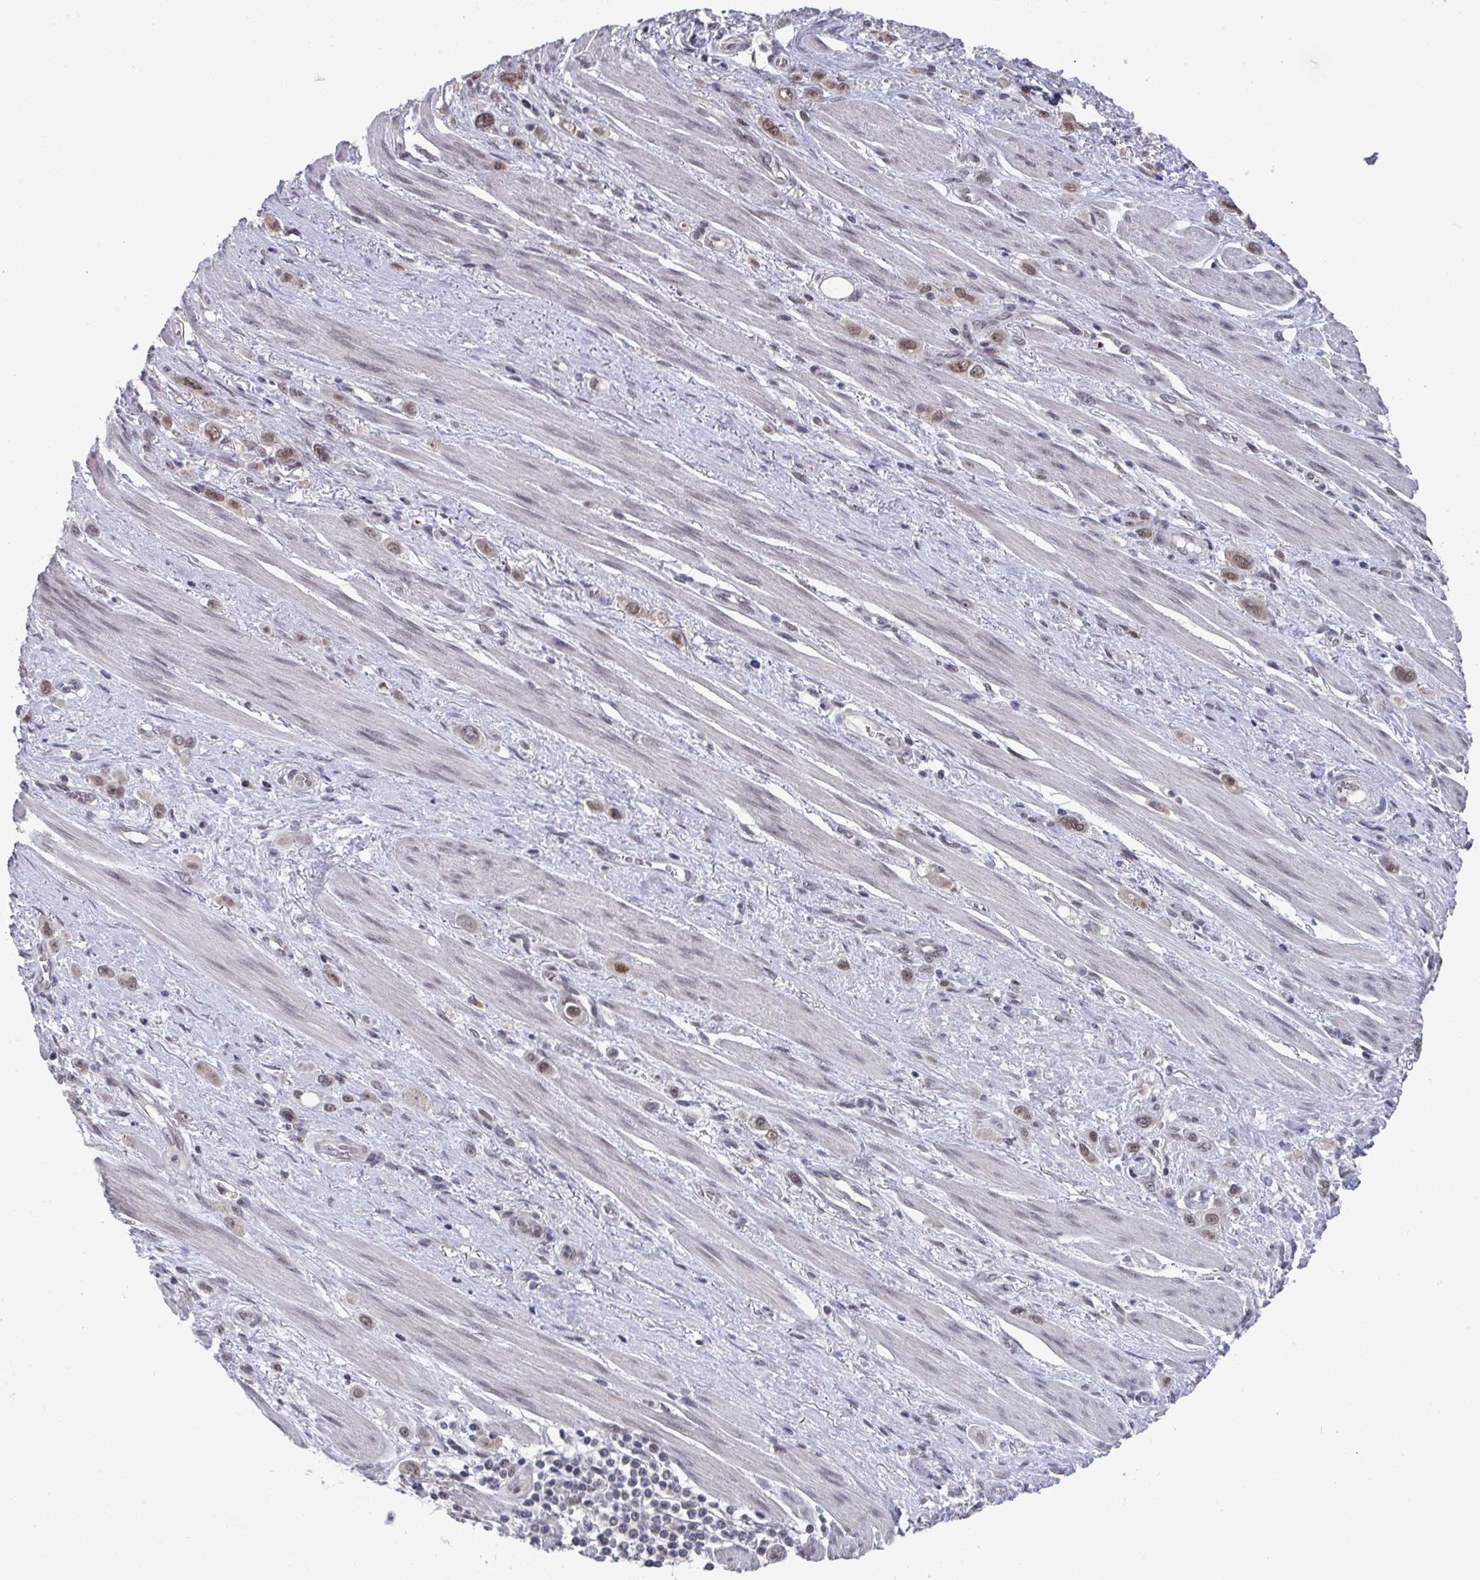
{"staining": {"intensity": "moderate", "quantity": ">75%", "location": "nuclear"}, "tissue": "stomach cancer", "cell_type": "Tumor cells", "image_type": "cancer", "snomed": [{"axis": "morphology", "description": "Adenocarcinoma, NOS"}, {"axis": "topography", "description": "Stomach, upper"}], "caption": "High-magnification brightfield microscopy of stomach adenocarcinoma stained with DAB (brown) and counterstained with hematoxylin (blue). tumor cells exhibit moderate nuclear expression is identified in approximately>75% of cells.", "gene": "JMJD1C", "patient": {"sex": "male", "age": 75}}